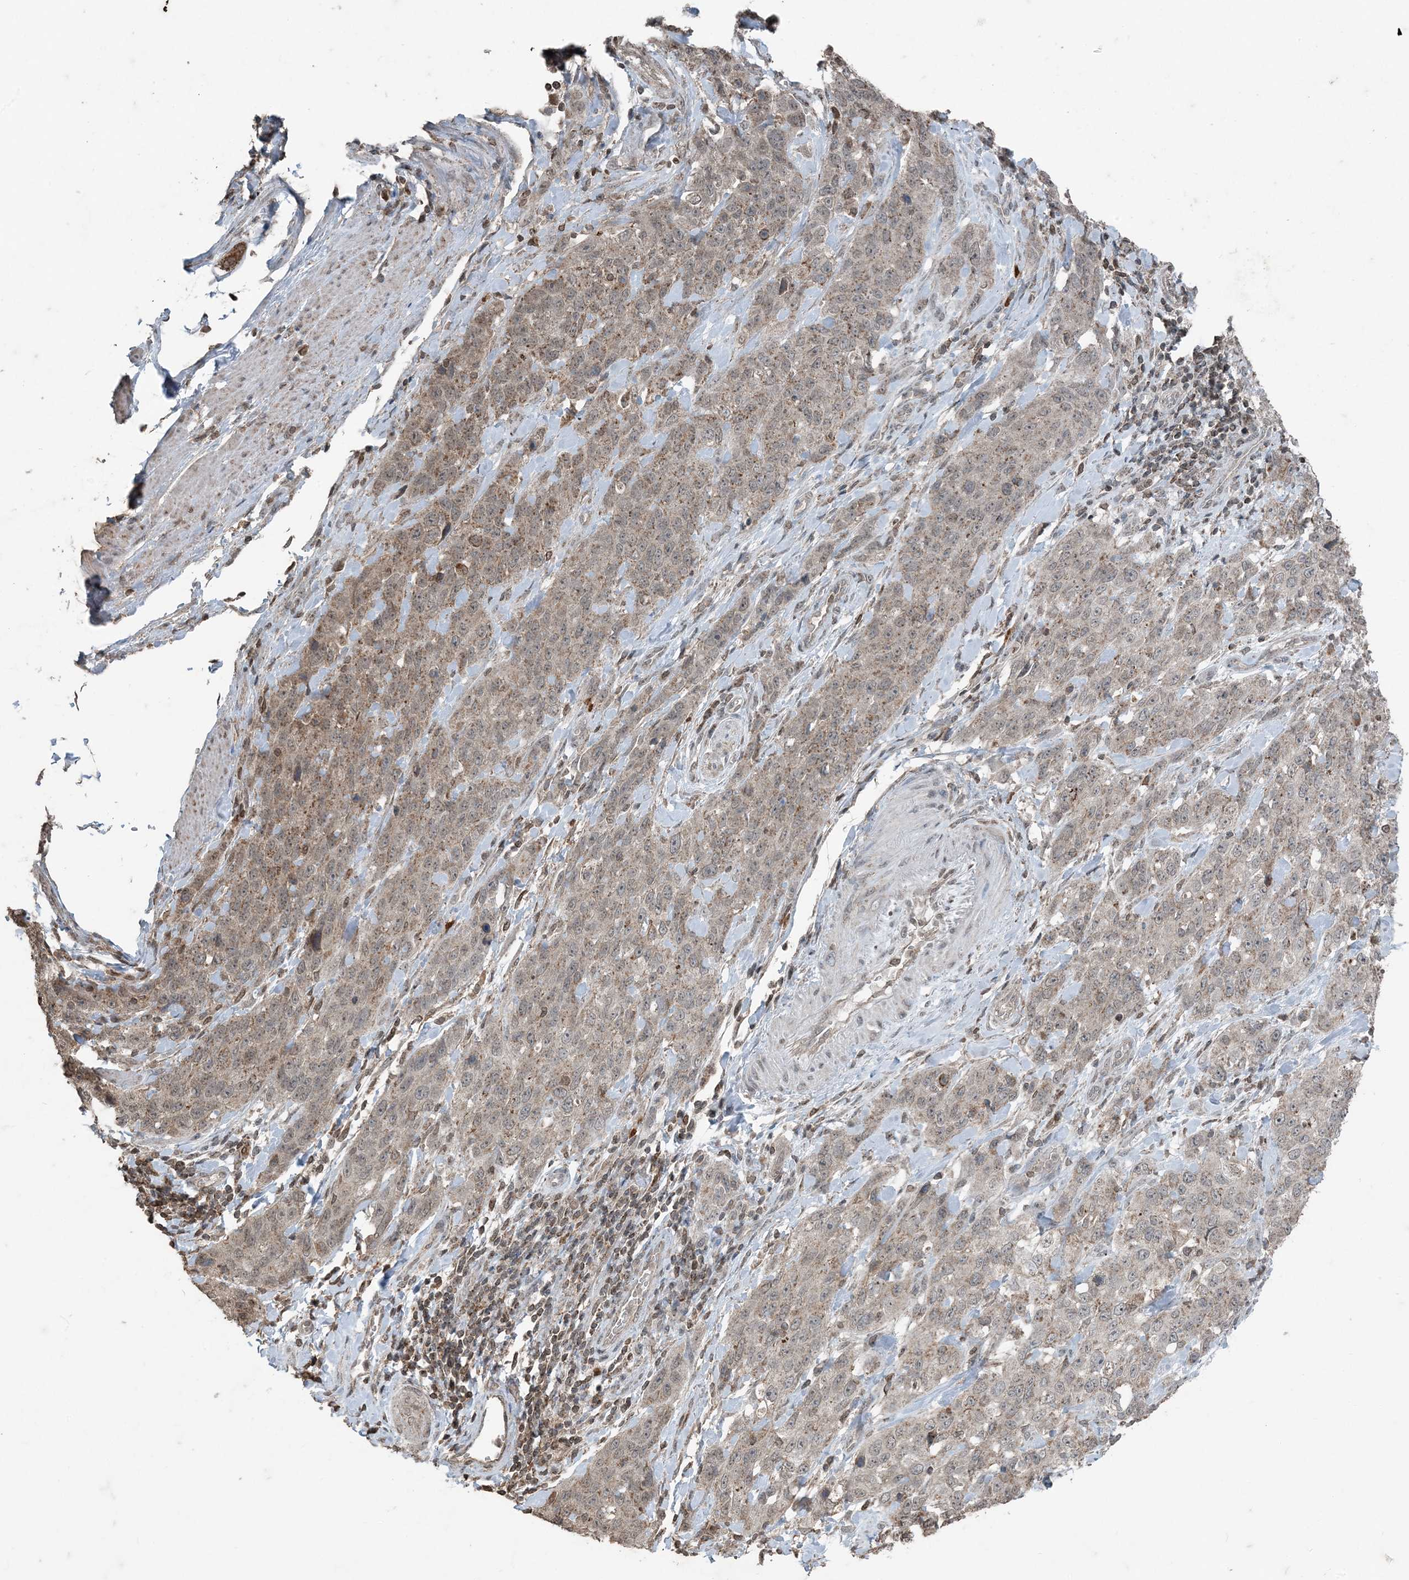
{"staining": {"intensity": "weak", "quantity": ">75%", "location": "cytoplasmic/membranous"}, "tissue": "stomach cancer", "cell_type": "Tumor cells", "image_type": "cancer", "snomed": [{"axis": "morphology", "description": "Normal tissue, NOS"}, {"axis": "morphology", "description": "Adenocarcinoma, NOS"}, {"axis": "topography", "description": "Lymph node"}, {"axis": "topography", "description": "Stomach"}], "caption": "Tumor cells demonstrate low levels of weak cytoplasmic/membranous staining in approximately >75% of cells in human adenocarcinoma (stomach). The protein of interest is shown in brown color, while the nuclei are stained blue.", "gene": "GNL1", "patient": {"sex": "male", "age": 48}}